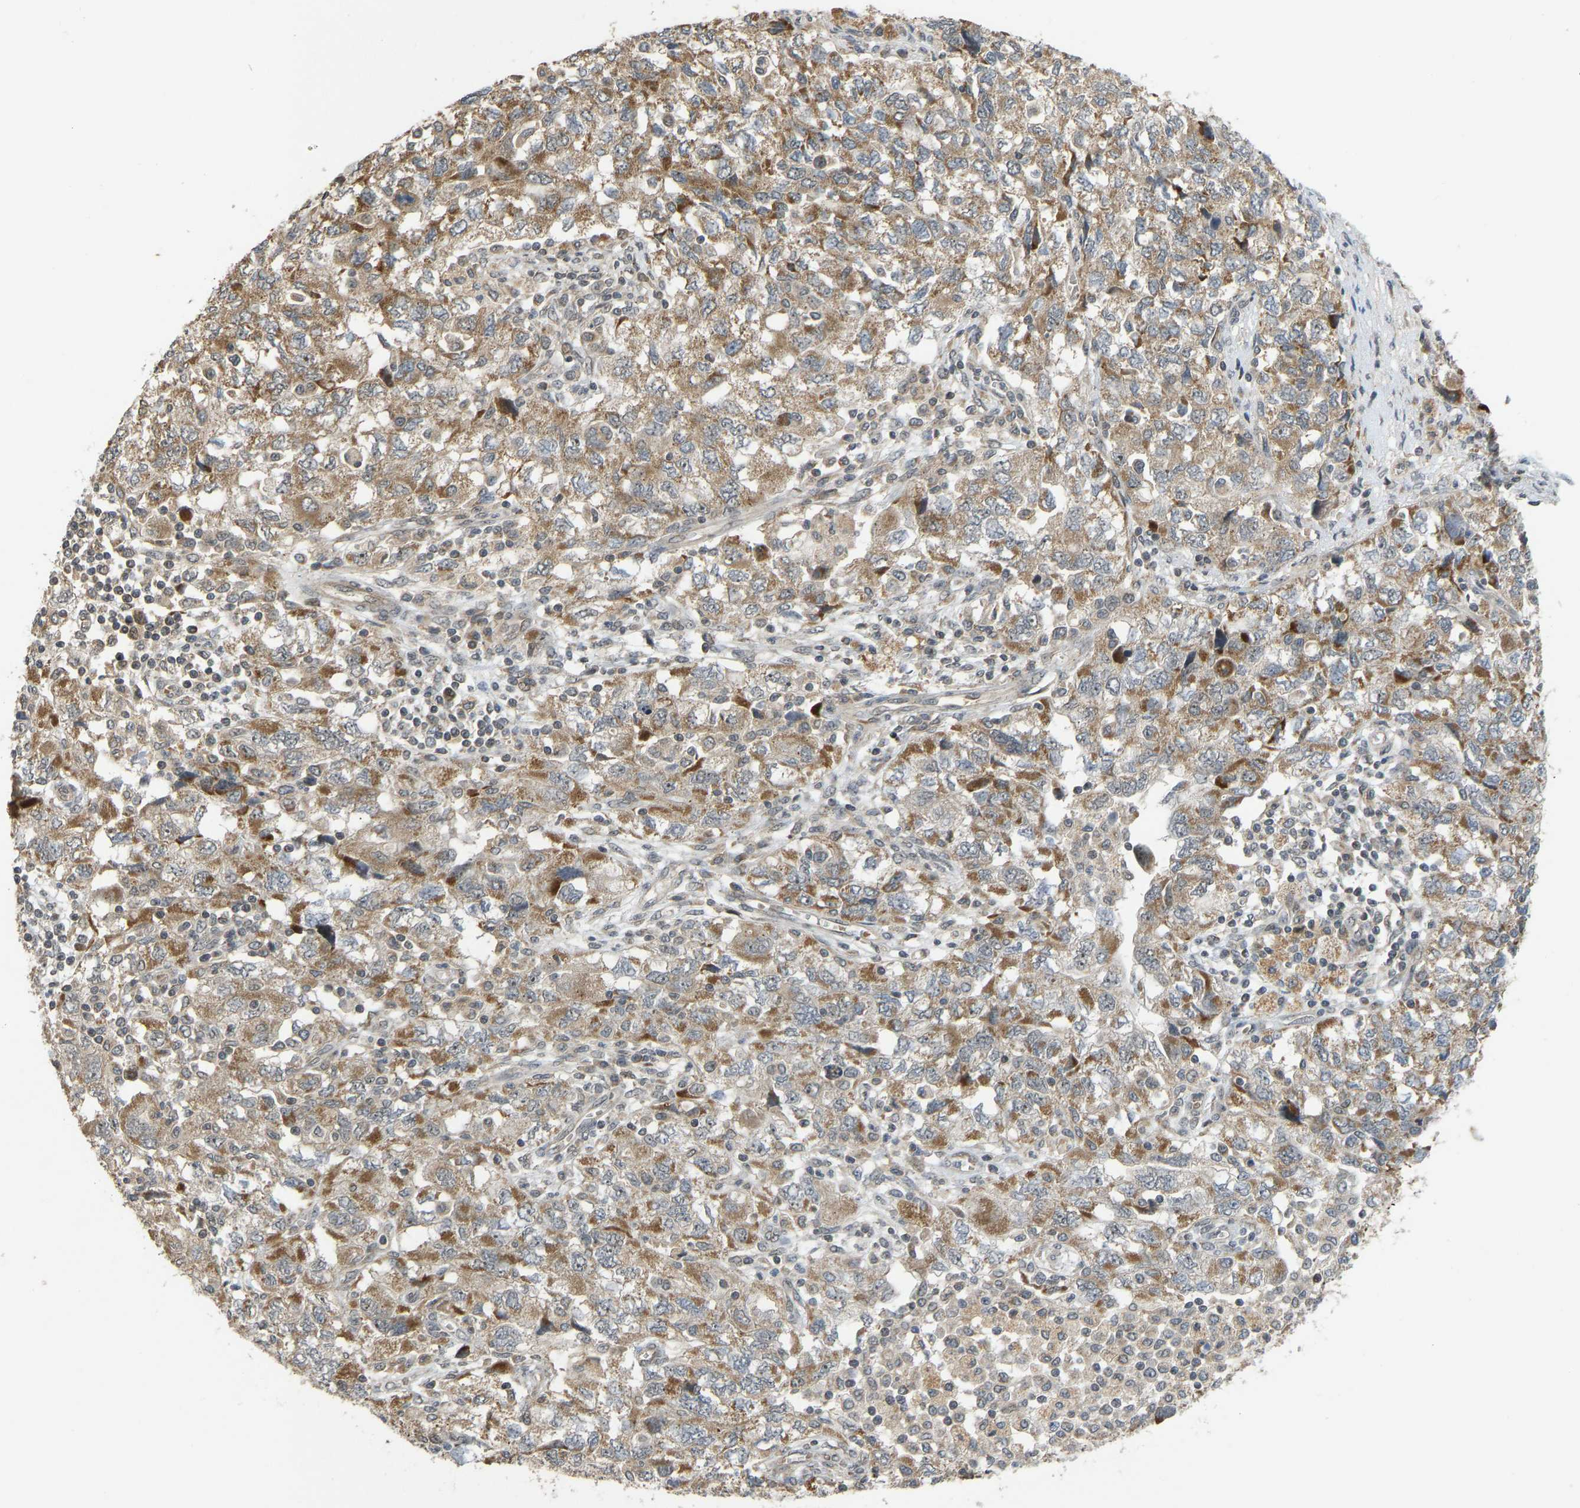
{"staining": {"intensity": "moderate", "quantity": ">75%", "location": "cytoplasmic/membranous"}, "tissue": "ovarian cancer", "cell_type": "Tumor cells", "image_type": "cancer", "snomed": [{"axis": "morphology", "description": "Carcinoma, NOS"}, {"axis": "morphology", "description": "Cystadenocarcinoma, serous, NOS"}, {"axis": "topography", "description": "Ovary"}], "caption": "Tumor cells show medium levels of moderate cytoplasmic/membranous expression in about >75% of cells in ovarian cancer.", "gene": "ACADS", "patient": {"sex": "female", "age": 69}}